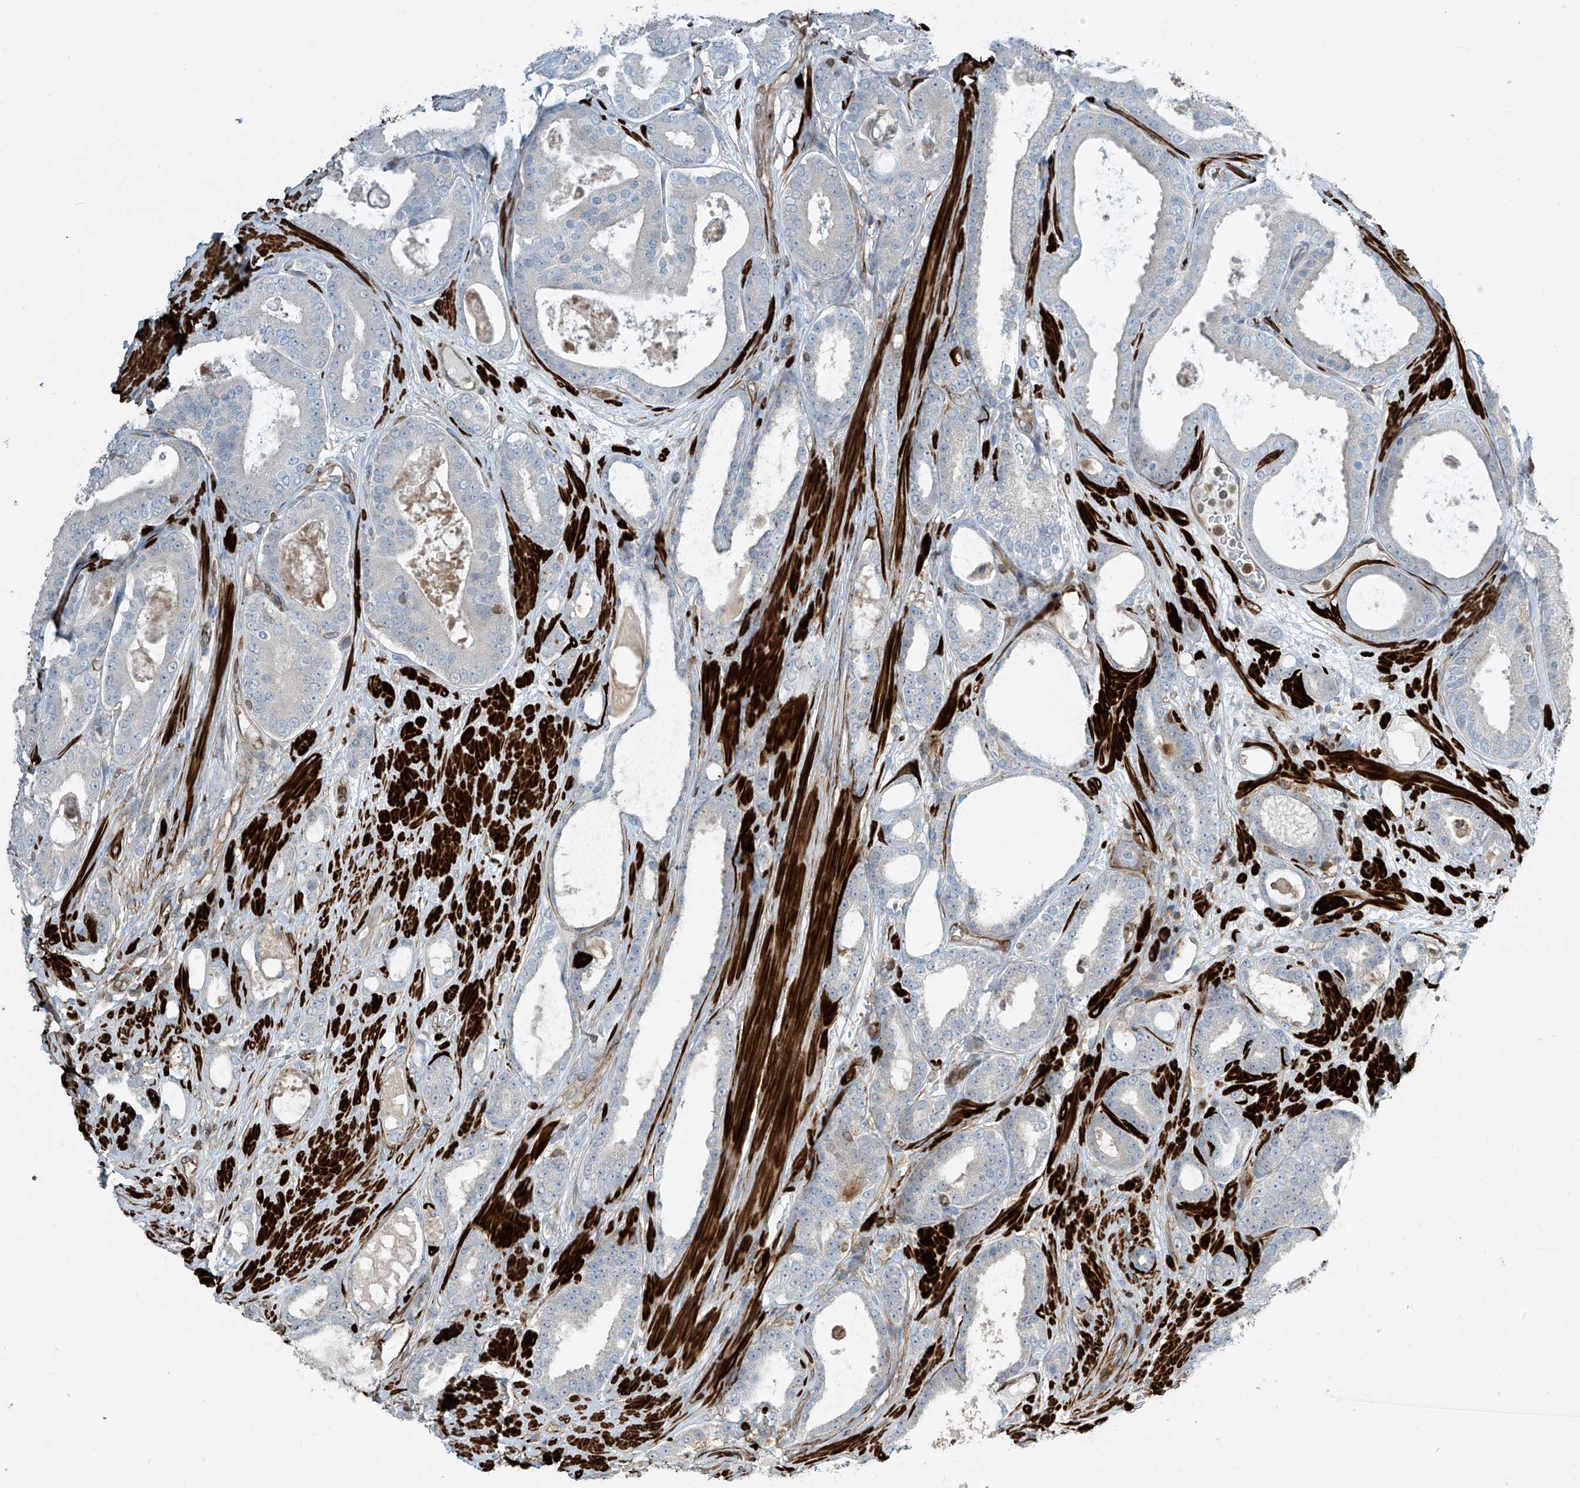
{"staining": {"intensity": "negative", "quantity": "none", "location": "none"}, "tissue": "prostate cancer", "cell_type": "Tumor cells", "image_type": "cancer", "snomed": [{"axis": "morphology", "description": "Adenocarcinoma, High grade"}, {"axis": "topography", "description": "Prostate"}], "caption": "Protein analysis of prostate cancer (high-grade adenocarcinoma) shows no significant positivity in tumor cells.", "gene": "SH3BGRL3", "patient": {"sex": "male", "age": 60}}